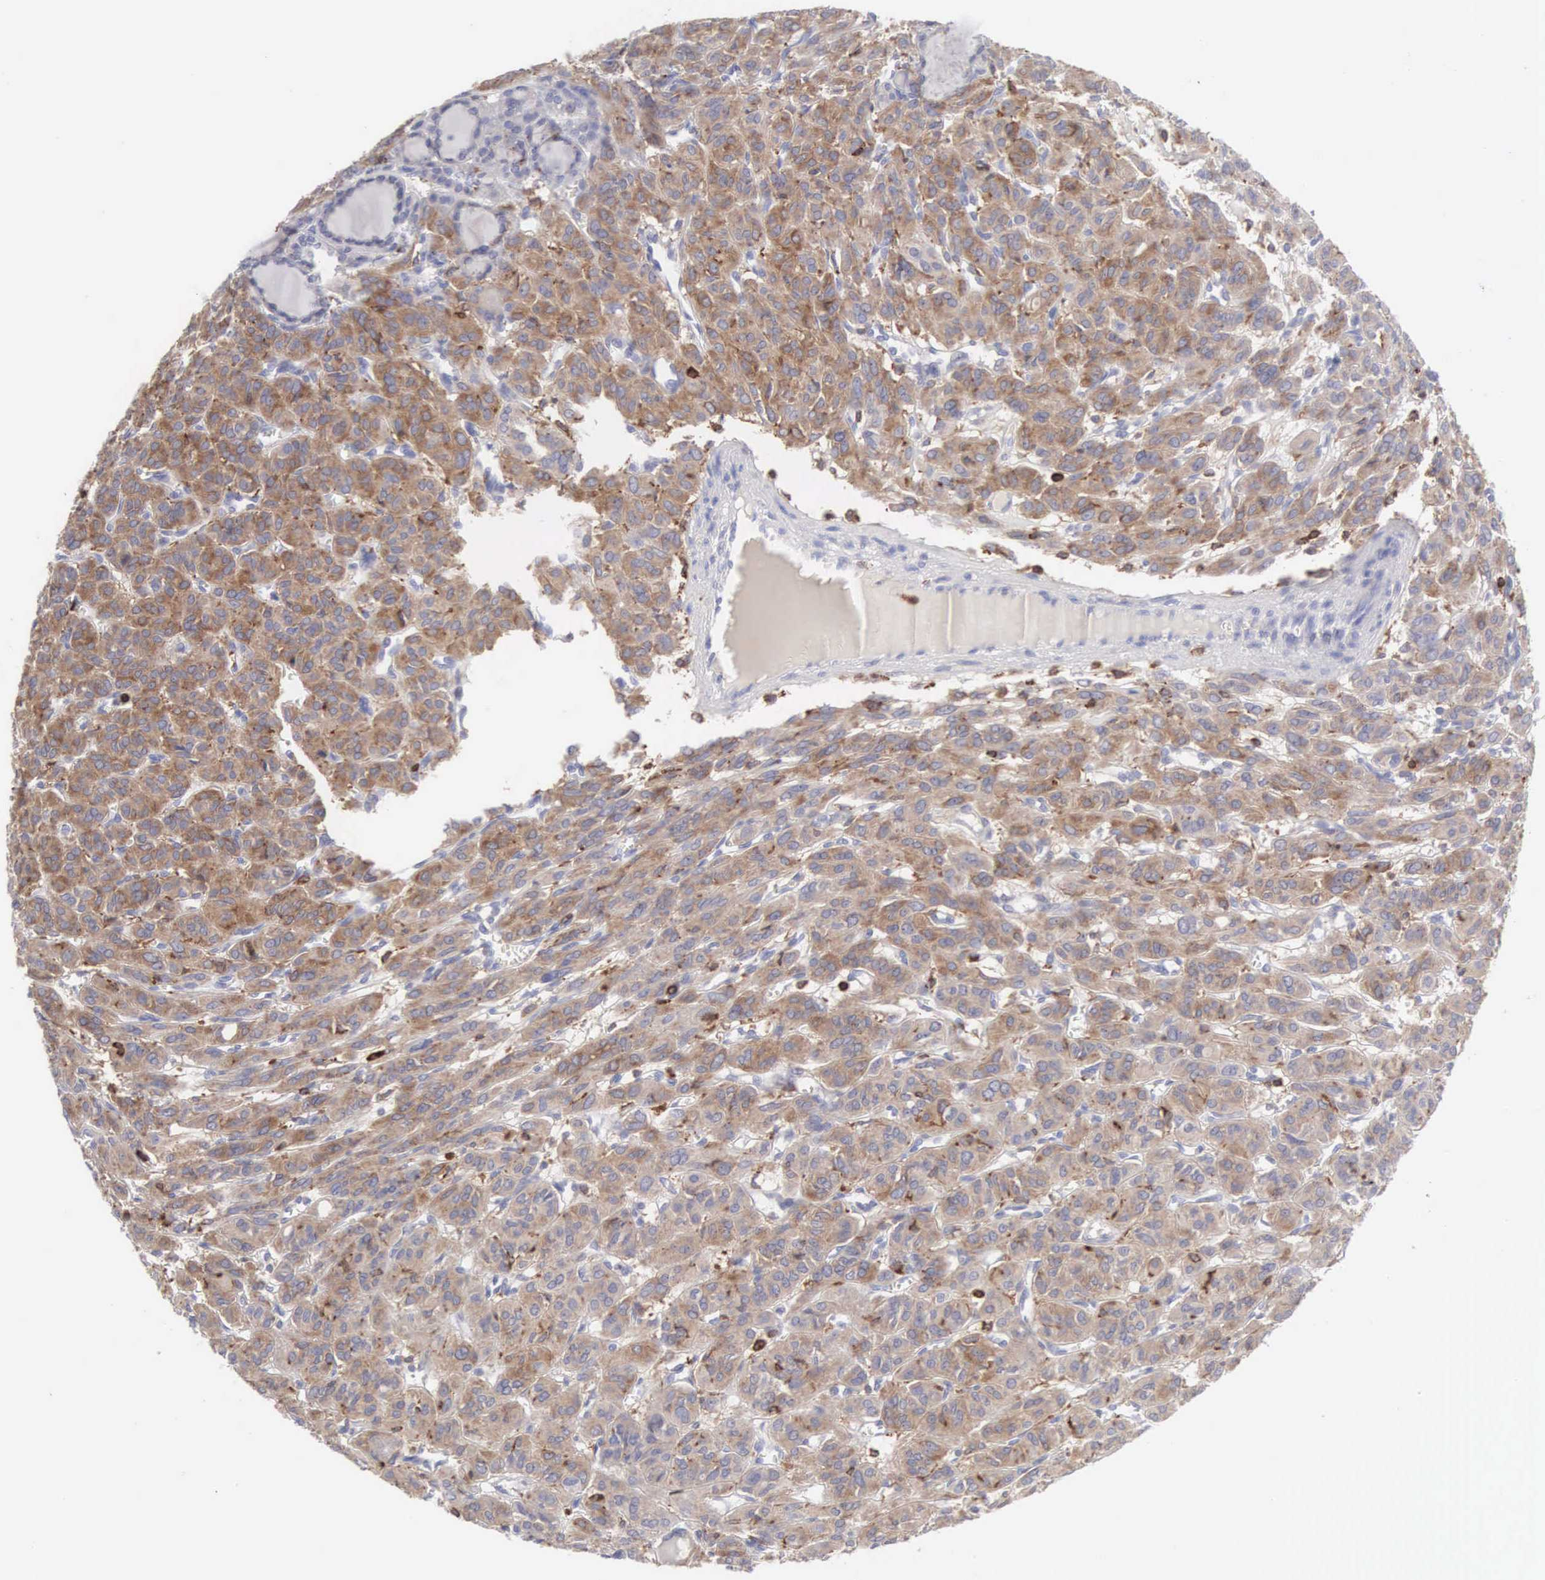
{"staining": {"intensity": "moderate", "quantity": ">75%", "location": "cytoplasmic/membranous"}, "tissue": "thyroid cancer", "cell_type": "Tumor cells", "image_type": "cancer", "snomed": [{"axis": "morphology", "description": "Follicular adenoma carcinoma, NOS"}, {"axis": "topography", "description": "Thyroid gland"}], "caption": "Thyroid follicular adenoma carcinoma was stained to show a protein in brown. There is medium levels of moderate cytoplasmic/membranous expression in about >75% of tumor cells.", "gene": "SH3BP1", "patient": {"sex": "female", "age": 71}}